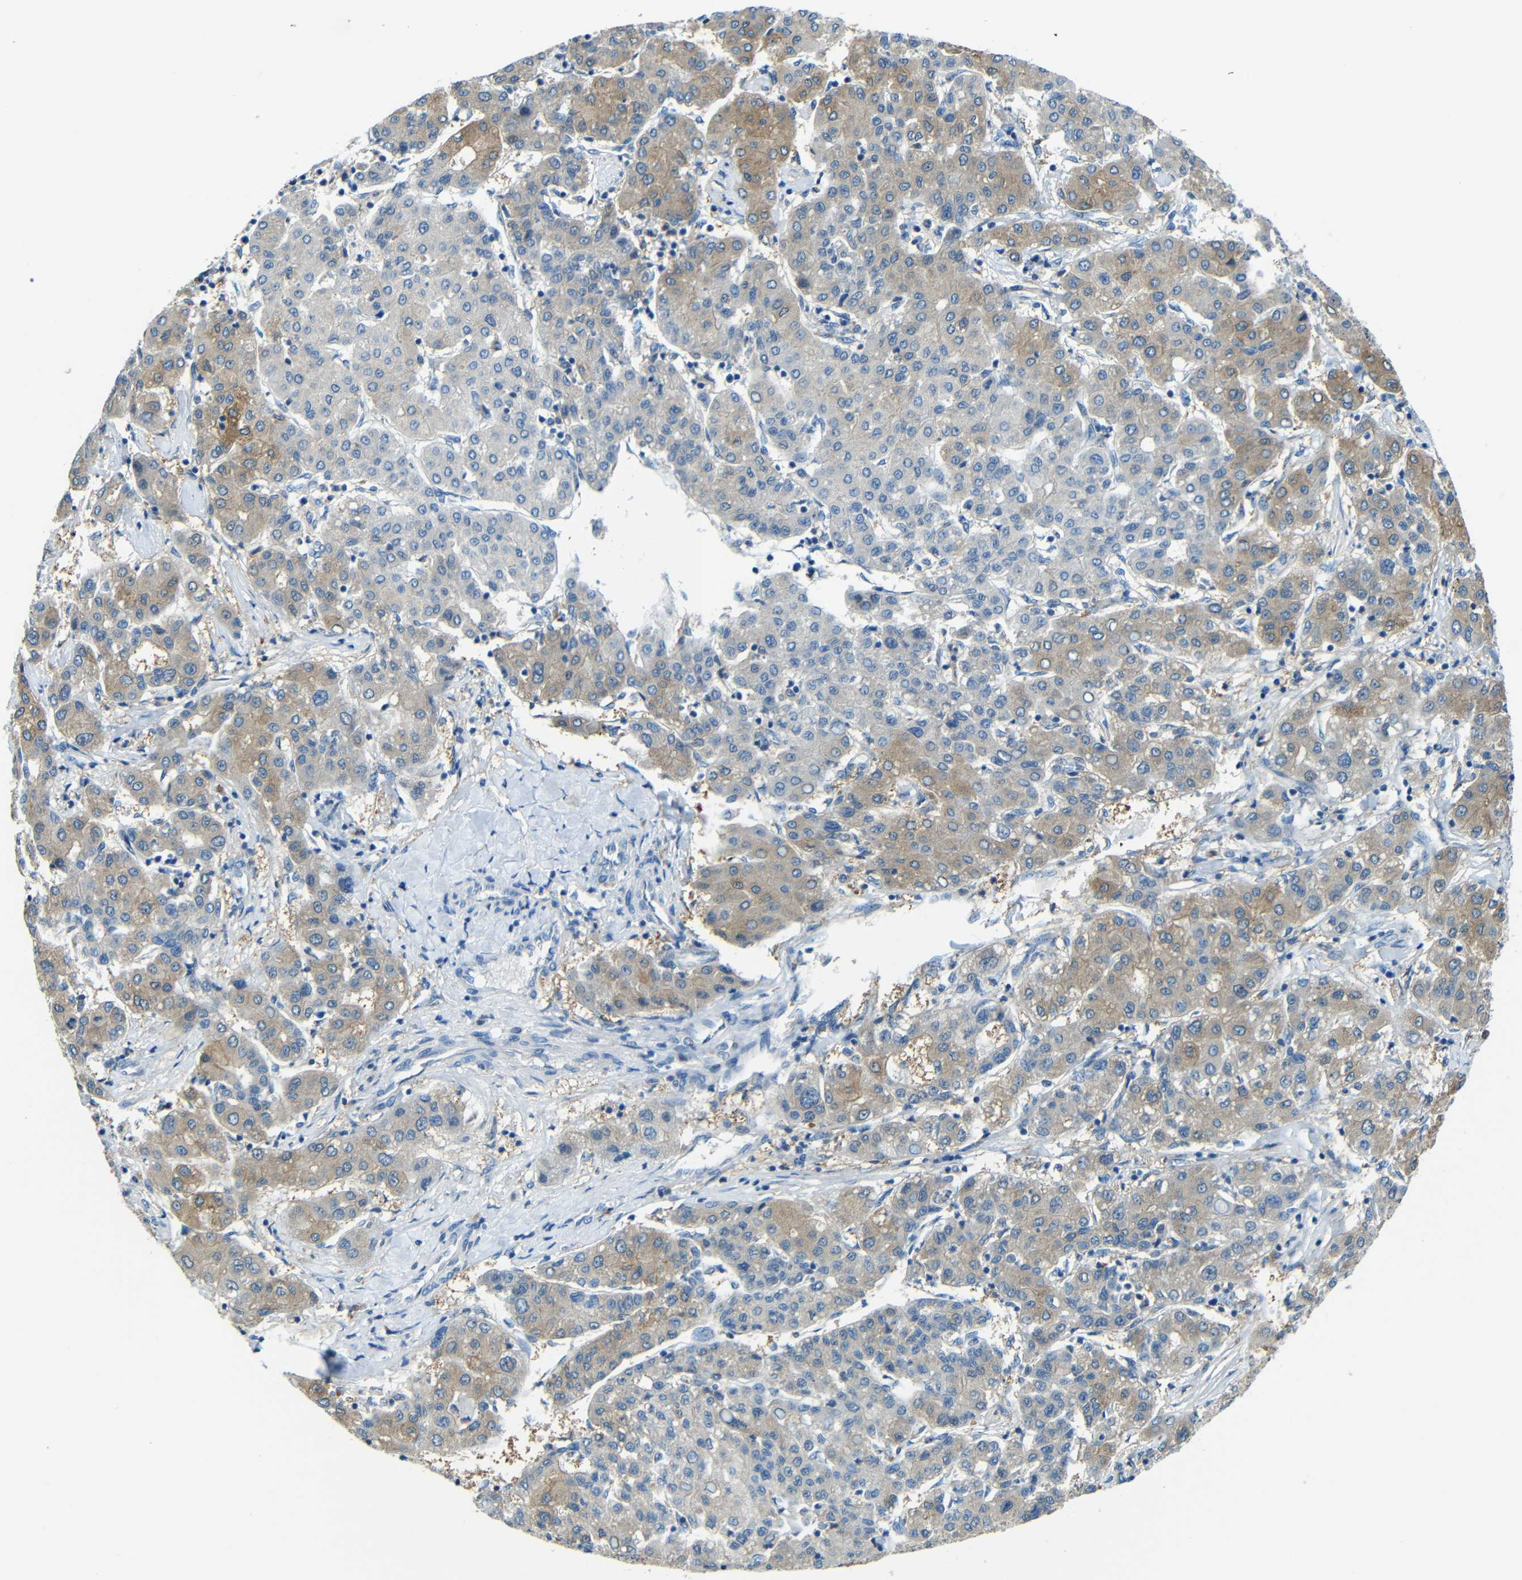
{"staining": {"intensity": "moderate", "quantity": "25%-75%", "location": "cytoplasmic/membranous"}, "tissue": "liver cancer", "cell_type": "Tumor cells", "image_type": "cancer", "snomed": [{"axis": "morphology", "description": "Carcinoma, Hepatocellular, NOS"}, {"axis": "topography", "description": "Liver"}], "caption": "IHC histopathology image of human hepatocellular carcinoma (liver) stained for a protein (brown), which reveals medium levels of moderate cytoplasmic/membranous positivity in about 25%-75% of tumor cells.", "gene": "CYP26B1", "patient": {"sex": "male", "age": 65}}